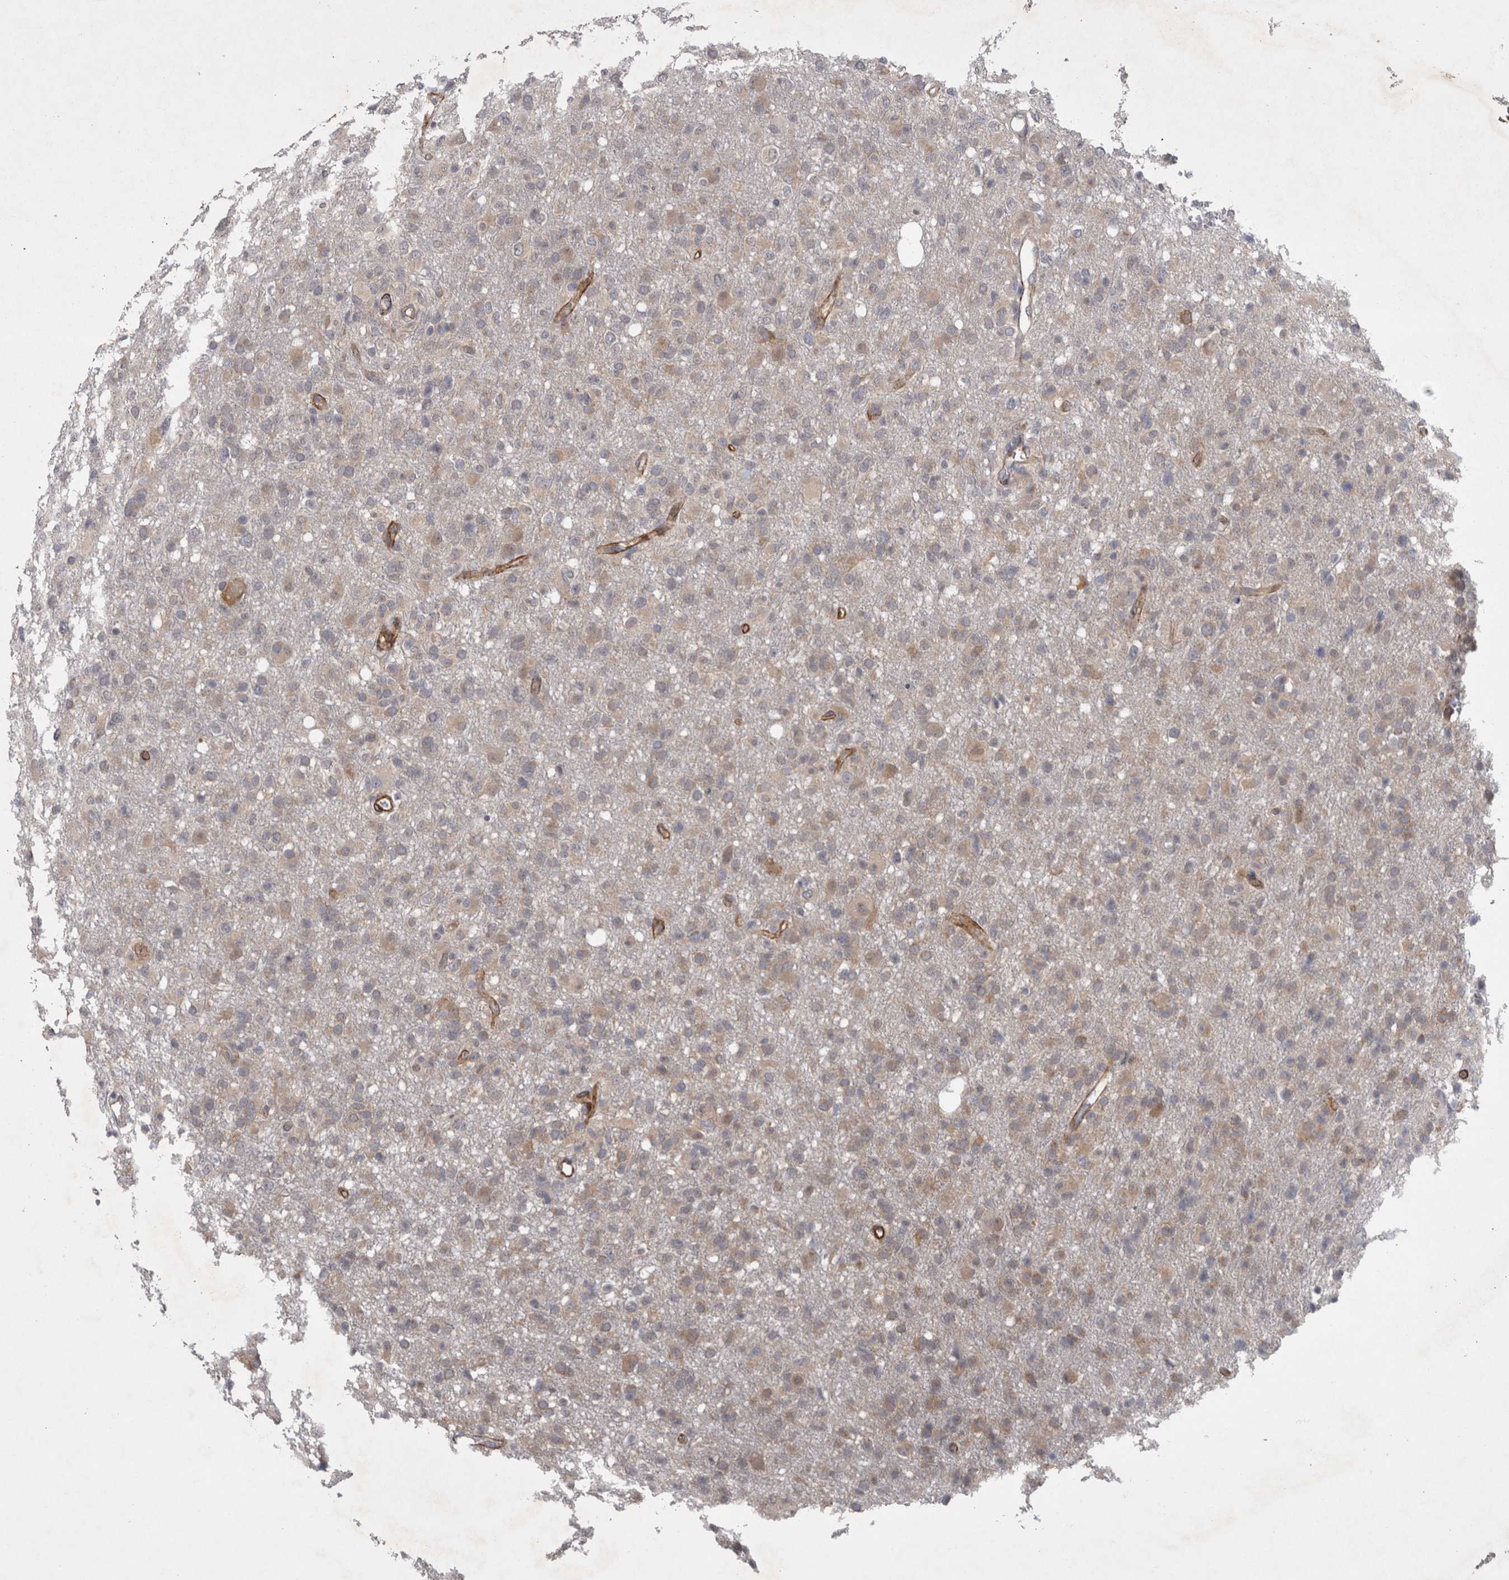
{"staining": {"intensity": "weak", "quantity": "25%-75%", "location": "cytoplasmic/membranous"}, "tissue": "glioma", "cell_type": "Tumor cells", "image_type": "cancer", "snomed": [{"axis": "morphology", "description": "Glioma, malignant, High grade"}, {"axis": "topography", "description": "Brain"}], "caption": "Protein expression analysis of human glioma reveals weak cytoplasmic/membranous expression in about 25%-75% of tumor cells. (DAB IHC with brightfield microscopy, high magnification).", "gene": "DDX6", "patient": {"sex": "female", "age": 57}}